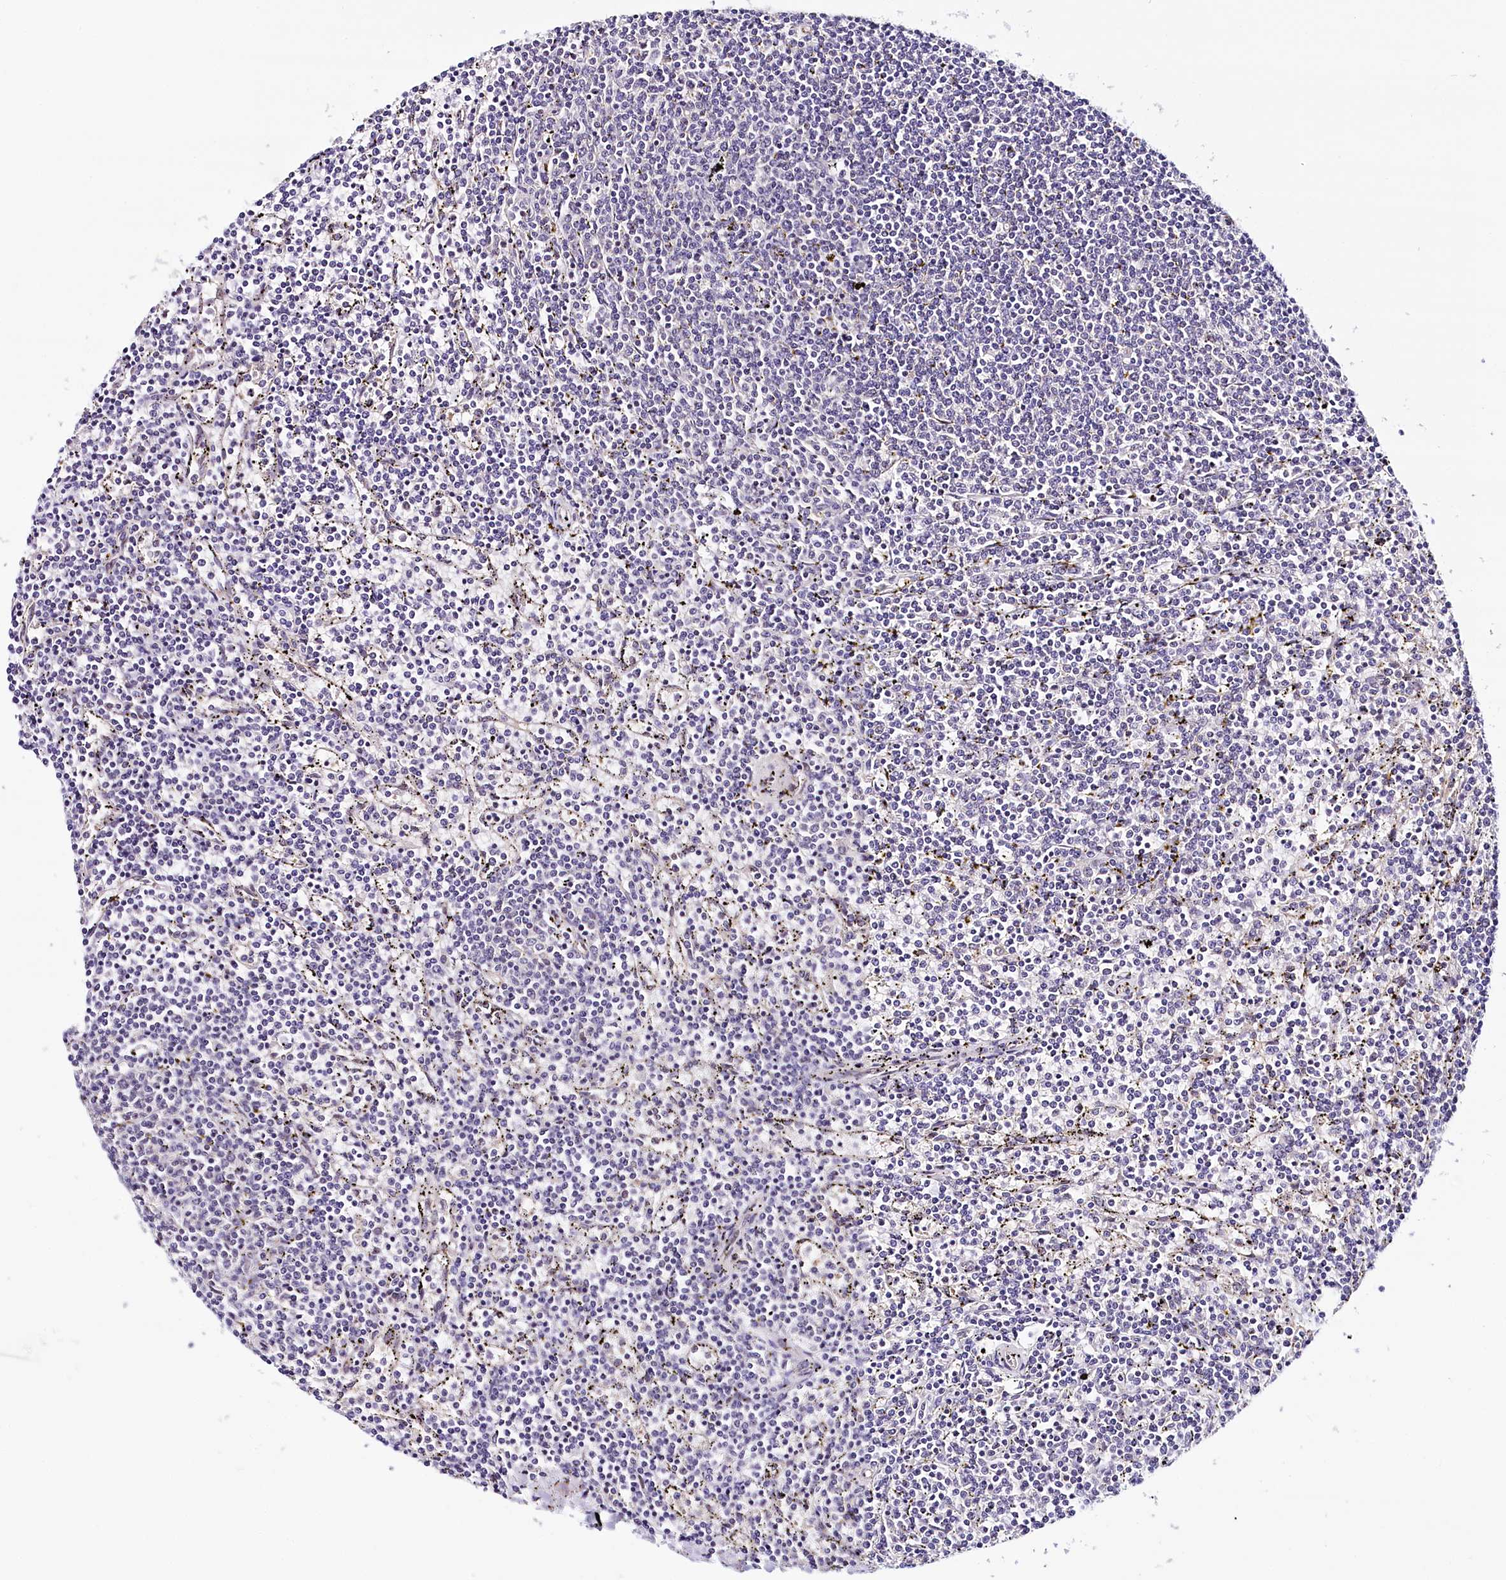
{"staining": {"intensity": "negative", "quantity": "none", "location": "none"}, "tissue": "lymphoma", "cell_type": "Tumor cells", "image_type": "cancer", "snomed": [{"axis": "morphology", "description": "Malignant lymphoma, non-Hodgkin's type, Low grade"}, {"axis": "topography", "description": "Spleen"}], "caption": "Immunohistochemical staining of low-grade malignant lymphoma, non-Hodgkin's type shows no significant positivity in tumor cells.", "gene": "PPP2R5B", "patient": {"sex": "female", "age": 50}}